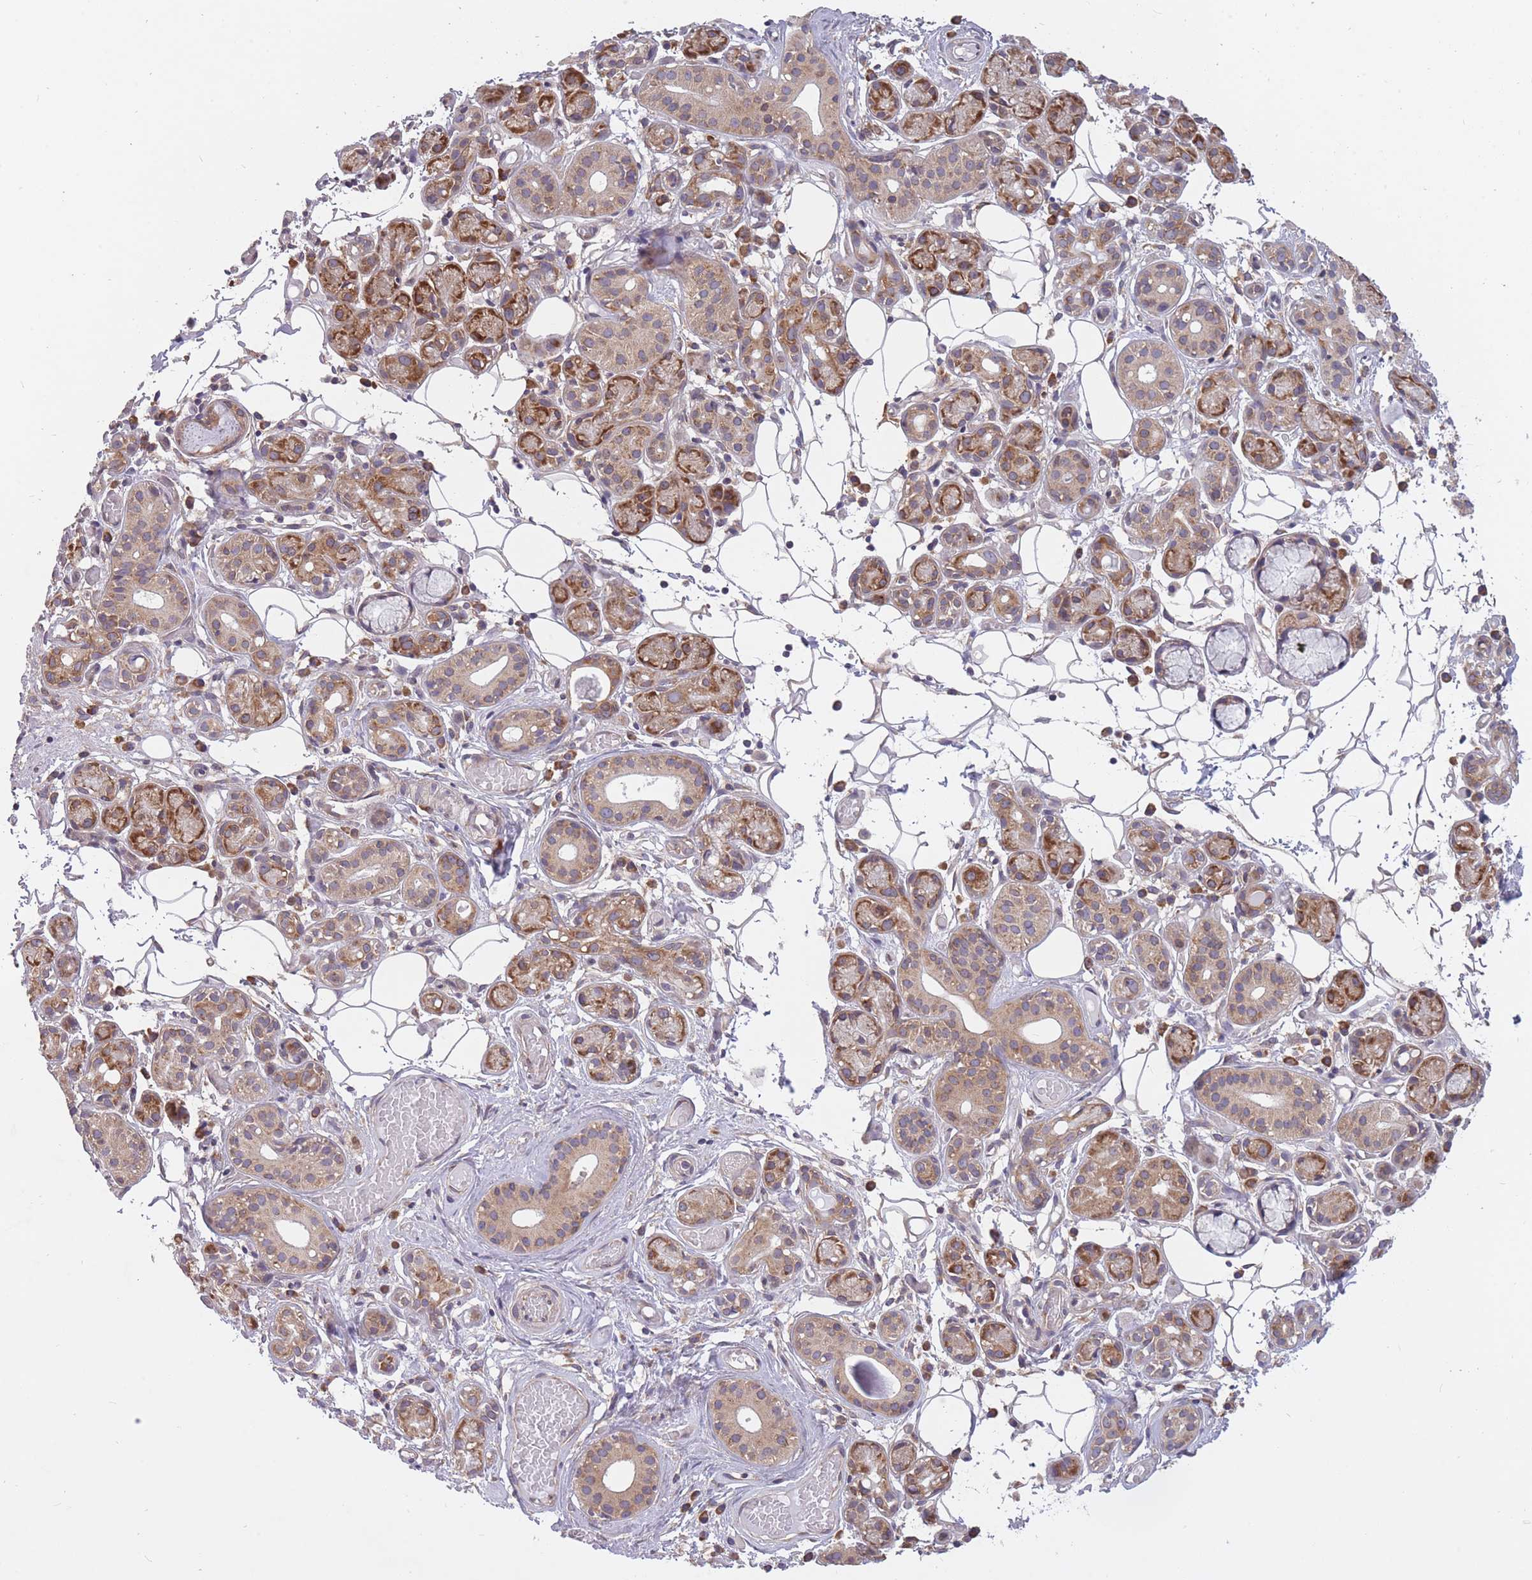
{"staining": {"intensity": "strong", "quantity": "25%-75%", "location": "cytoplasmic/membranous"}, "tissue": "salivary gland", "cell_type": "Glandular cells", "image_type": "normal", "snomed": [{"axis": "morphology", "description": "Normal tissue, NOS"}, {"axis": "topography", "description": "Salivary gland"}], "caption": "The immunohistochemical stain shows strong cytoplasmic/membranous expression in glandular cells of benign salivary gland. Nuclei are stained in blue.", "gene": "CCDC124", "patient": {"sex": "male", "age": 82}}